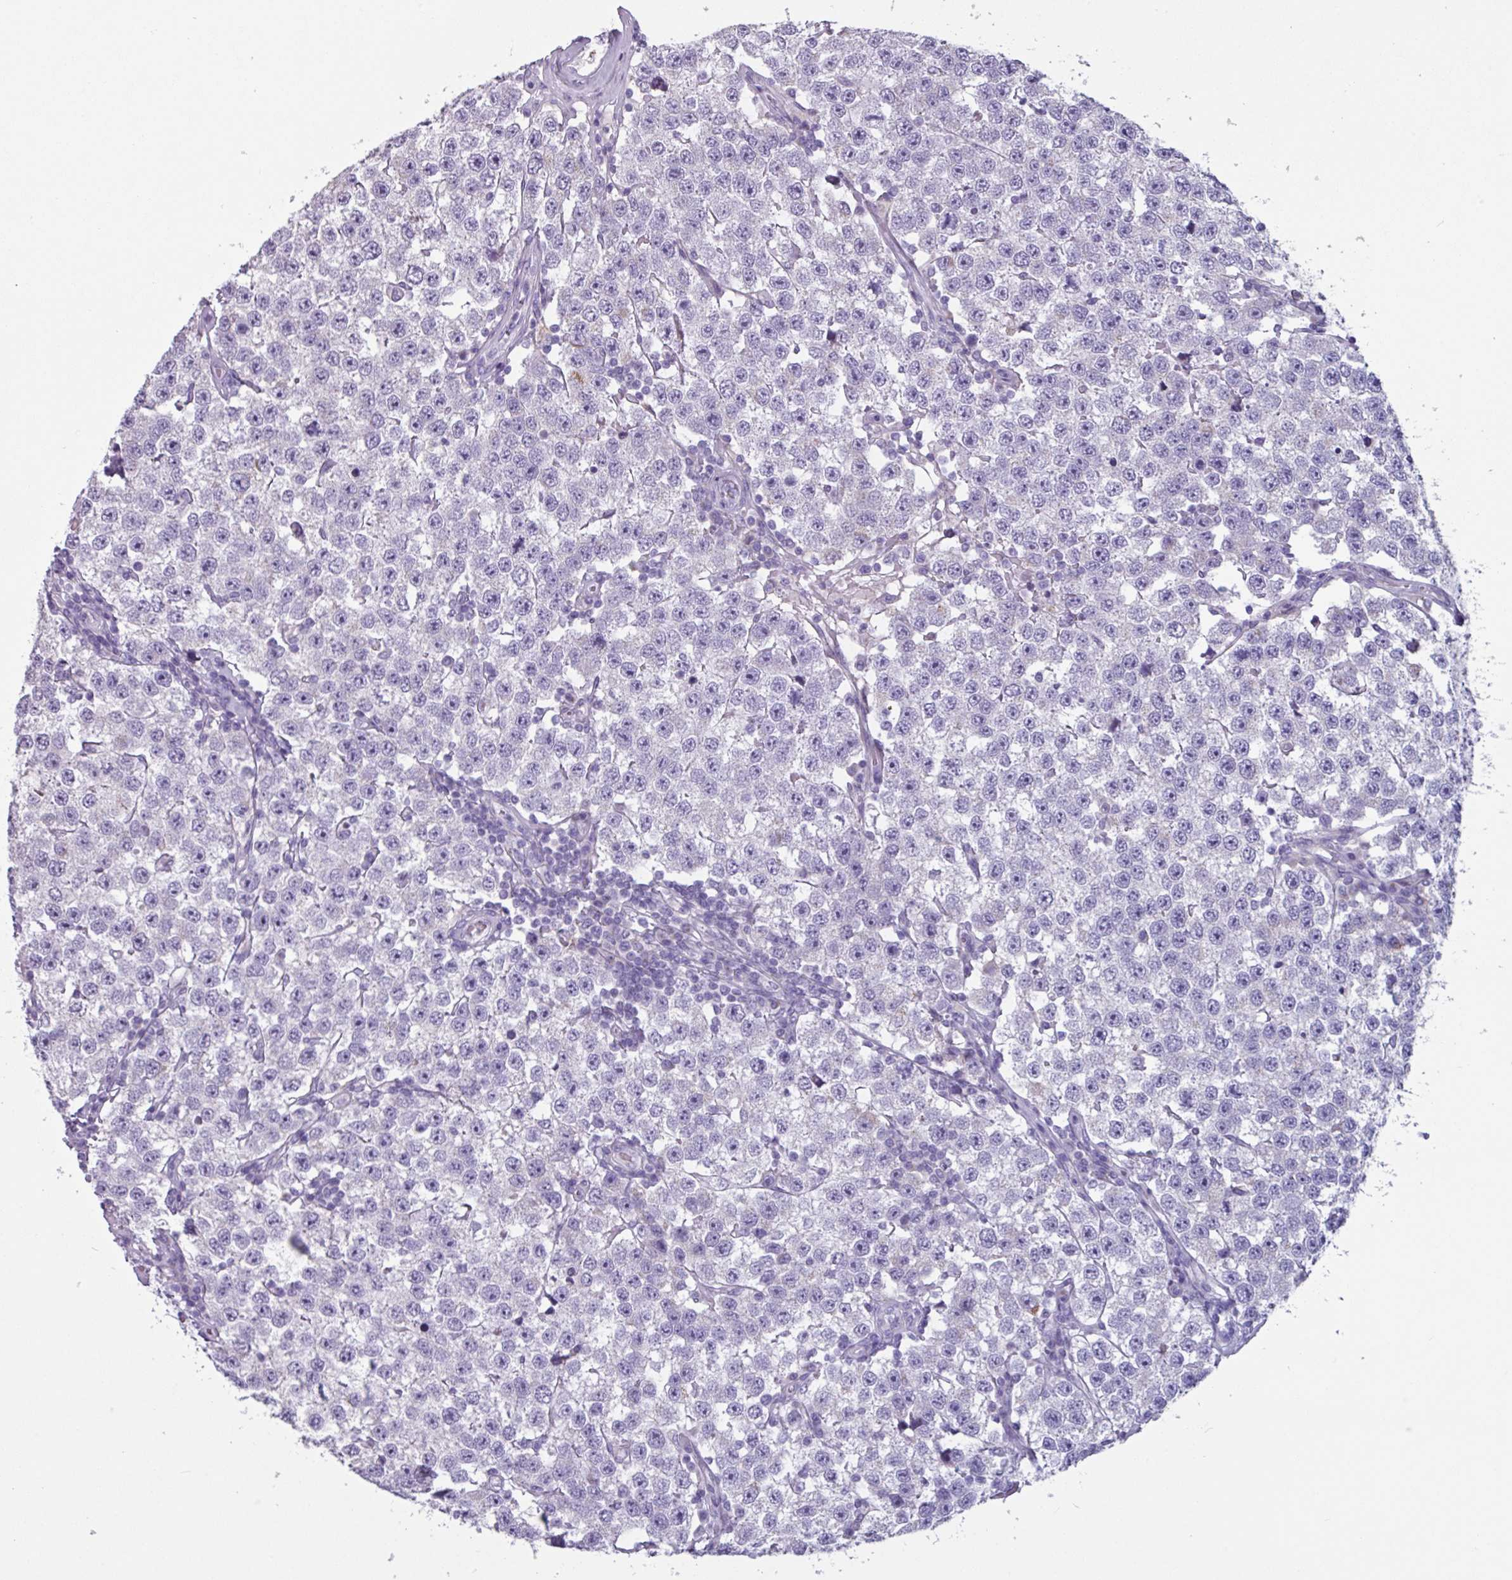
{"staining": {"intensity": "negative", "quantity": "none", "location": "none"}, "tissue": "testis cancer", "cell_type": "Tumor cells", "image_type": "cancer", "snomed": [{"axis": "morphology", "description": "Seminoma, NOS"}, {"axis": "topography", "description": "Testis"}], "caption": "Immunohistochemistry (IHC) of human testis seminoma demonstrates no expression in tumor cells.", "gene": "ADGRE1", "patient": {"sex": "male", "age": 34}}